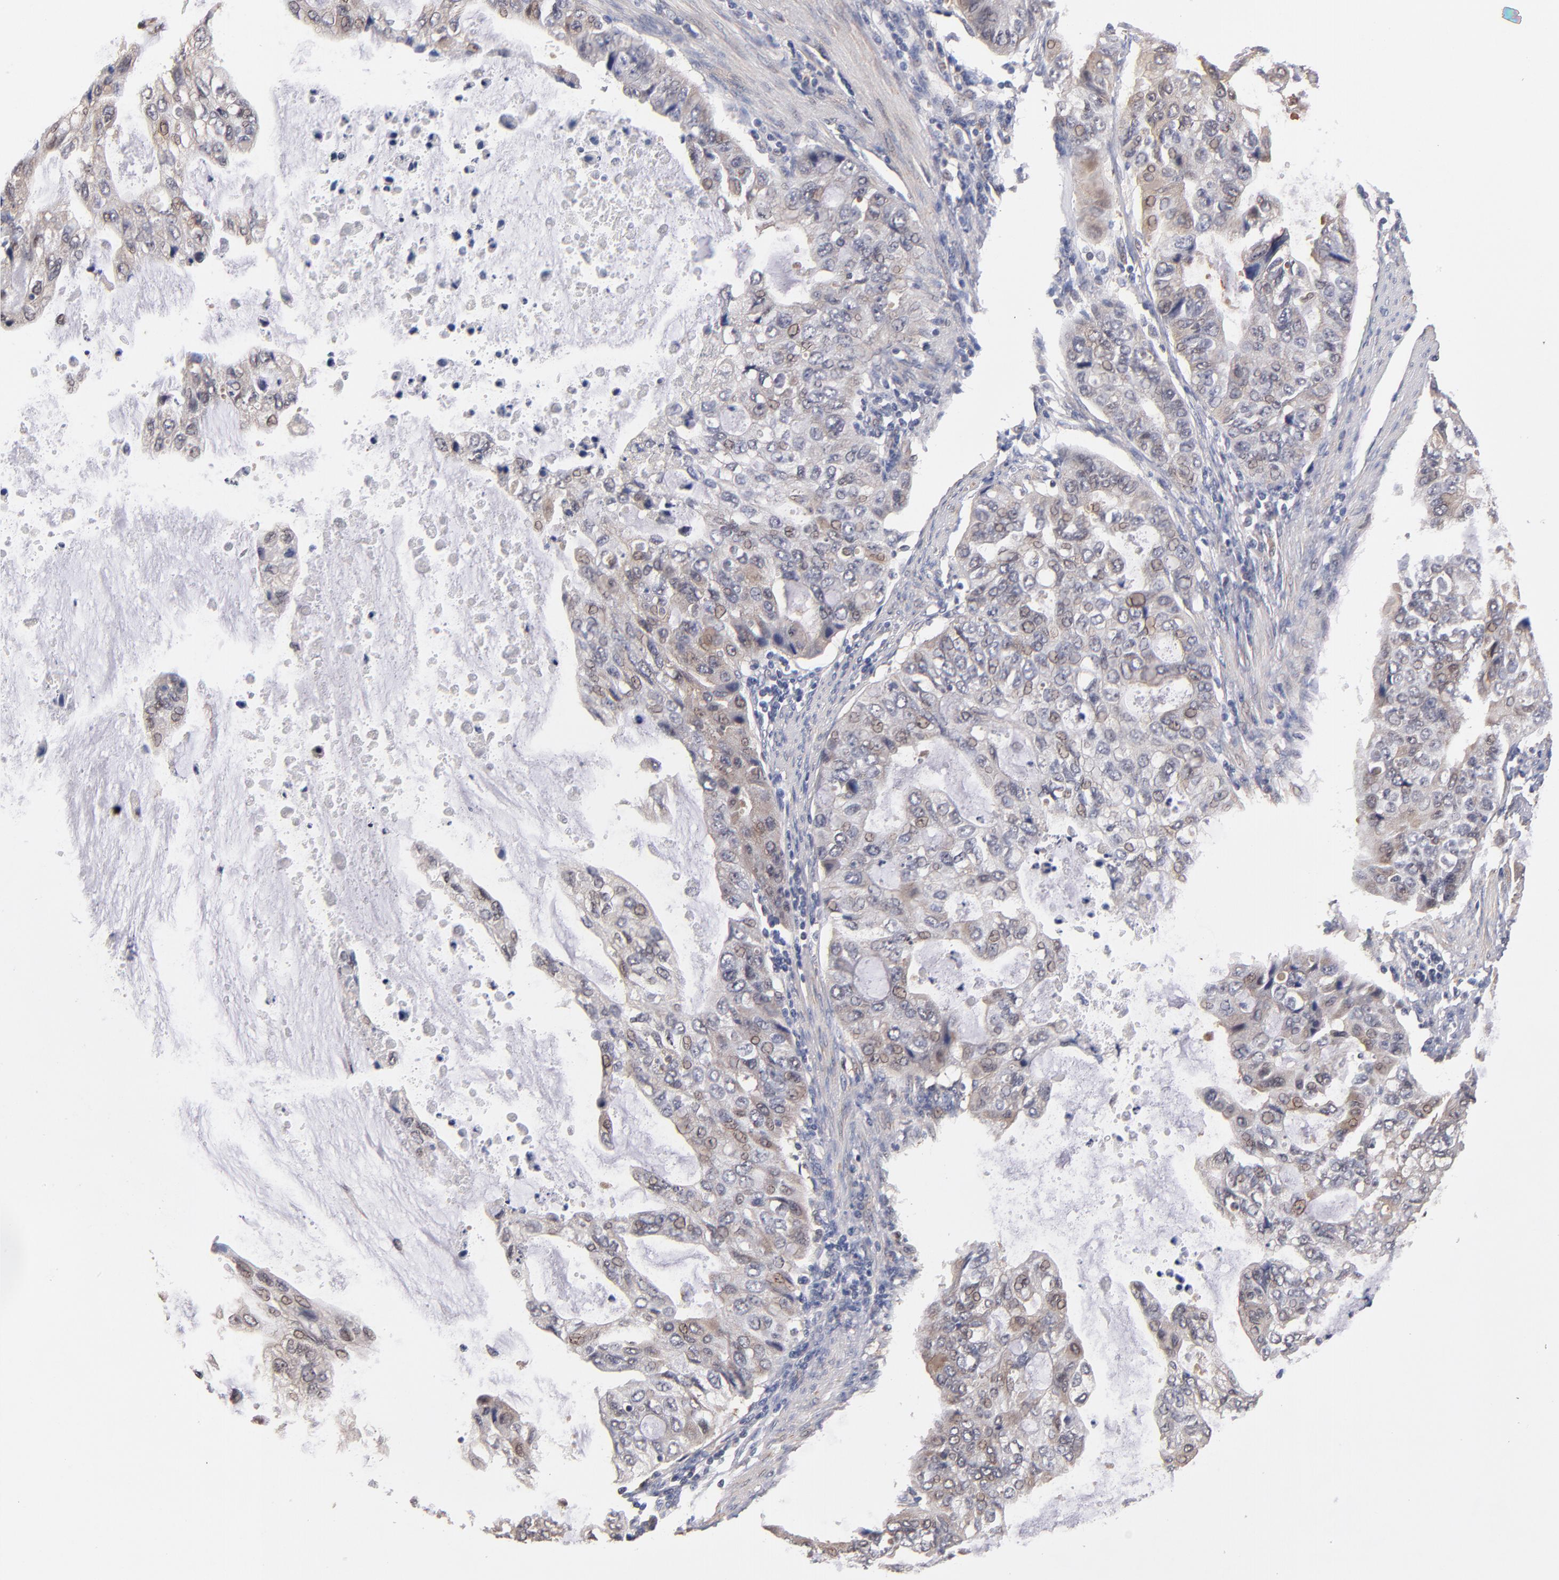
{"staining": {"intensity": "weak", "quantity": "25%-75%", "location": "cytoplasmic/membranous,nuclear"}, "tissue": "stomach cancer", "cell_type": "Tumor cells", "image_type": "cancer", "snomed": [{"axis": "morphology", "description": "Adenocarcinoma, NOS"}, {"axis": "topography", "description": "Stomach, upper"}], "caption": "Weak cytoplasmic/membranous and nuclear protein positivity is appreciated in about 25%-75% of tumor cells in stomach cancer (adenocarcinoma). Nuclei are stained in blue.", "gene": "GMFG", "patient": {"sex": "female", "age": 52}}